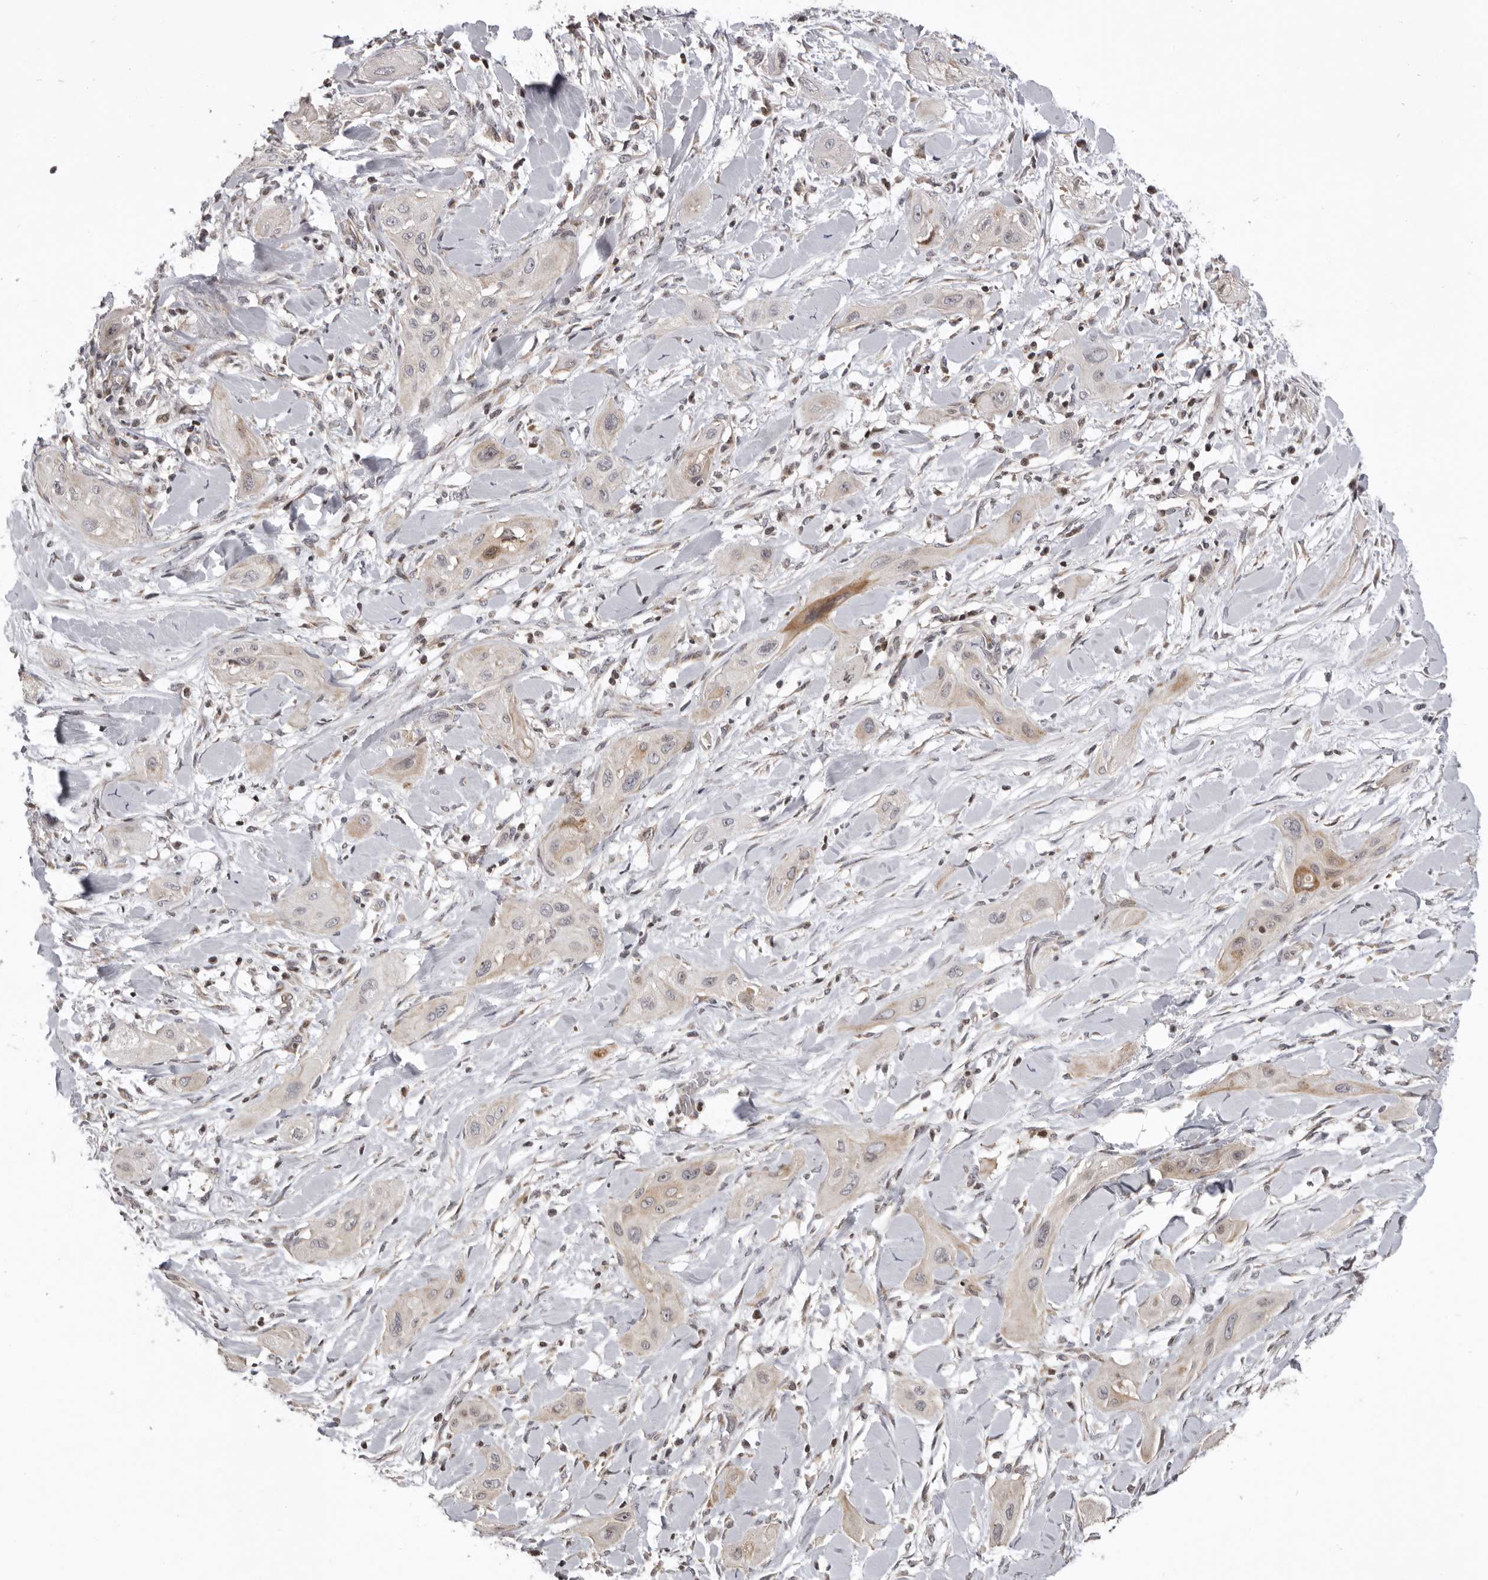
{"staining": {"intensity": "weak", "quantity": "<25%", "location": "nuclear"}, "tissue": "lung cancer", "cell_type": "Tumor cells", "image_type": "cancer", "snomed": [{"axis": "morphology", "description": "Squamous cell carcinoma, NOS"}, {"axis": "topography", "description": "Lung"}], "caption": "The immunohistochemistry image has no significant positivity in tumor cells of lung cancer (squamous cell carcinoma) tissue. (DAB (3,3'-diaminobenzidine) immunohistochemistry (IHC) visualized using brightfield microscopy, high magnification).", "gene": "AZIN1", "patient": {"sex": "female", "age": 47}}